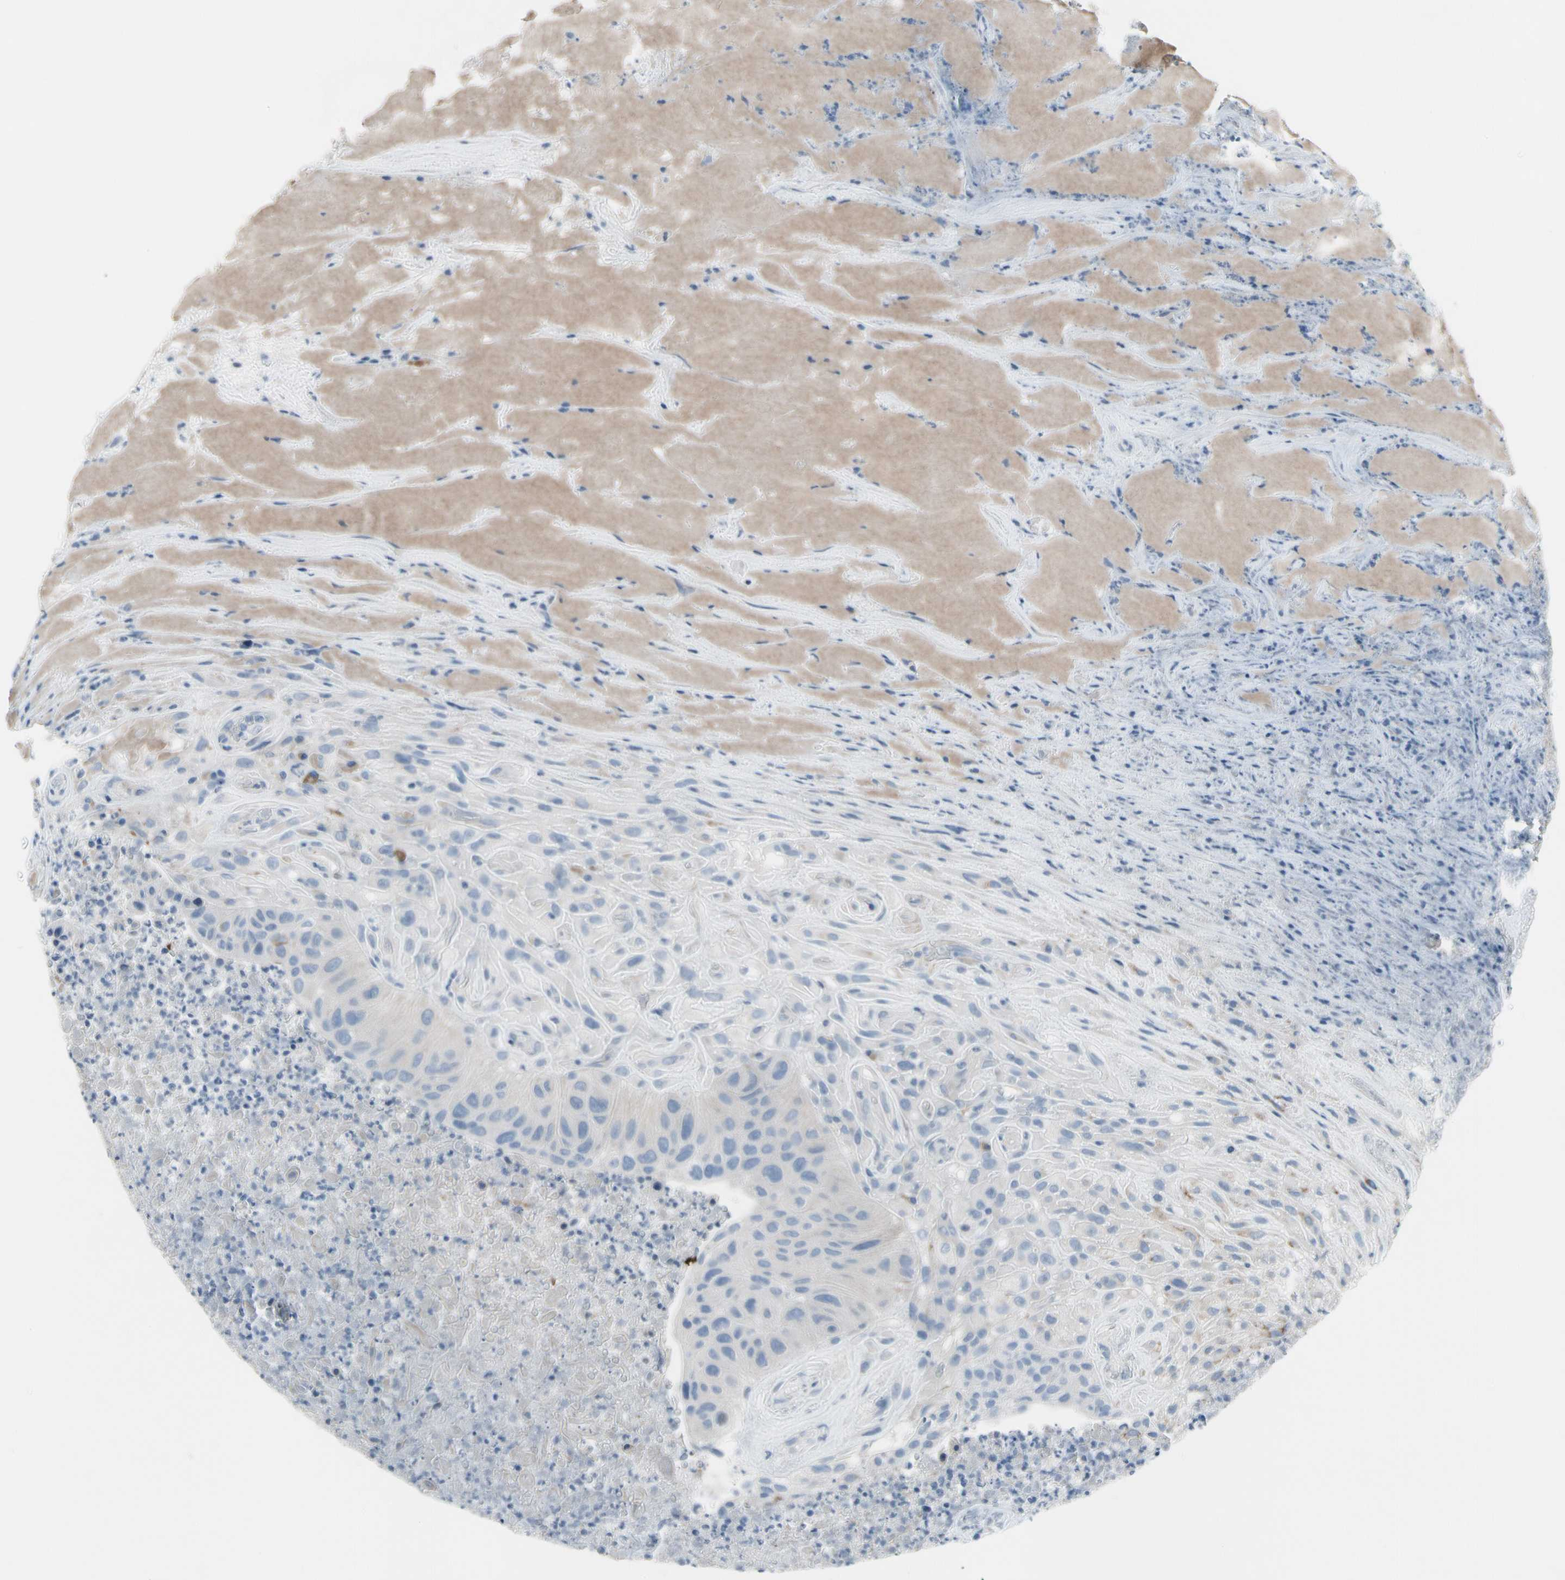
{"staining": {"intensity": "negative", "quantity": "none", "location": "none"}, "tissue": "urothelial cancer", "cell_type": "Tumor cells", "image_type": "cancer", "snomed": [{"axis": "morphology", "description": "Urothelial carcinoma, High grade"}, {"axis": "topography", "description": "Urinary bladder"}], "caption": "This histopathology image is of high-grade urothelial carcinoma stained with IHC to label a protein in brown with the nuclei are counter-stained blue. There is no positivity in tumor cells. (Immunohistochemistry (ihc), brightfield microscopy, high magnification).", "gene": "PIGR", "patient": {"sex": "male", "age": 66}}